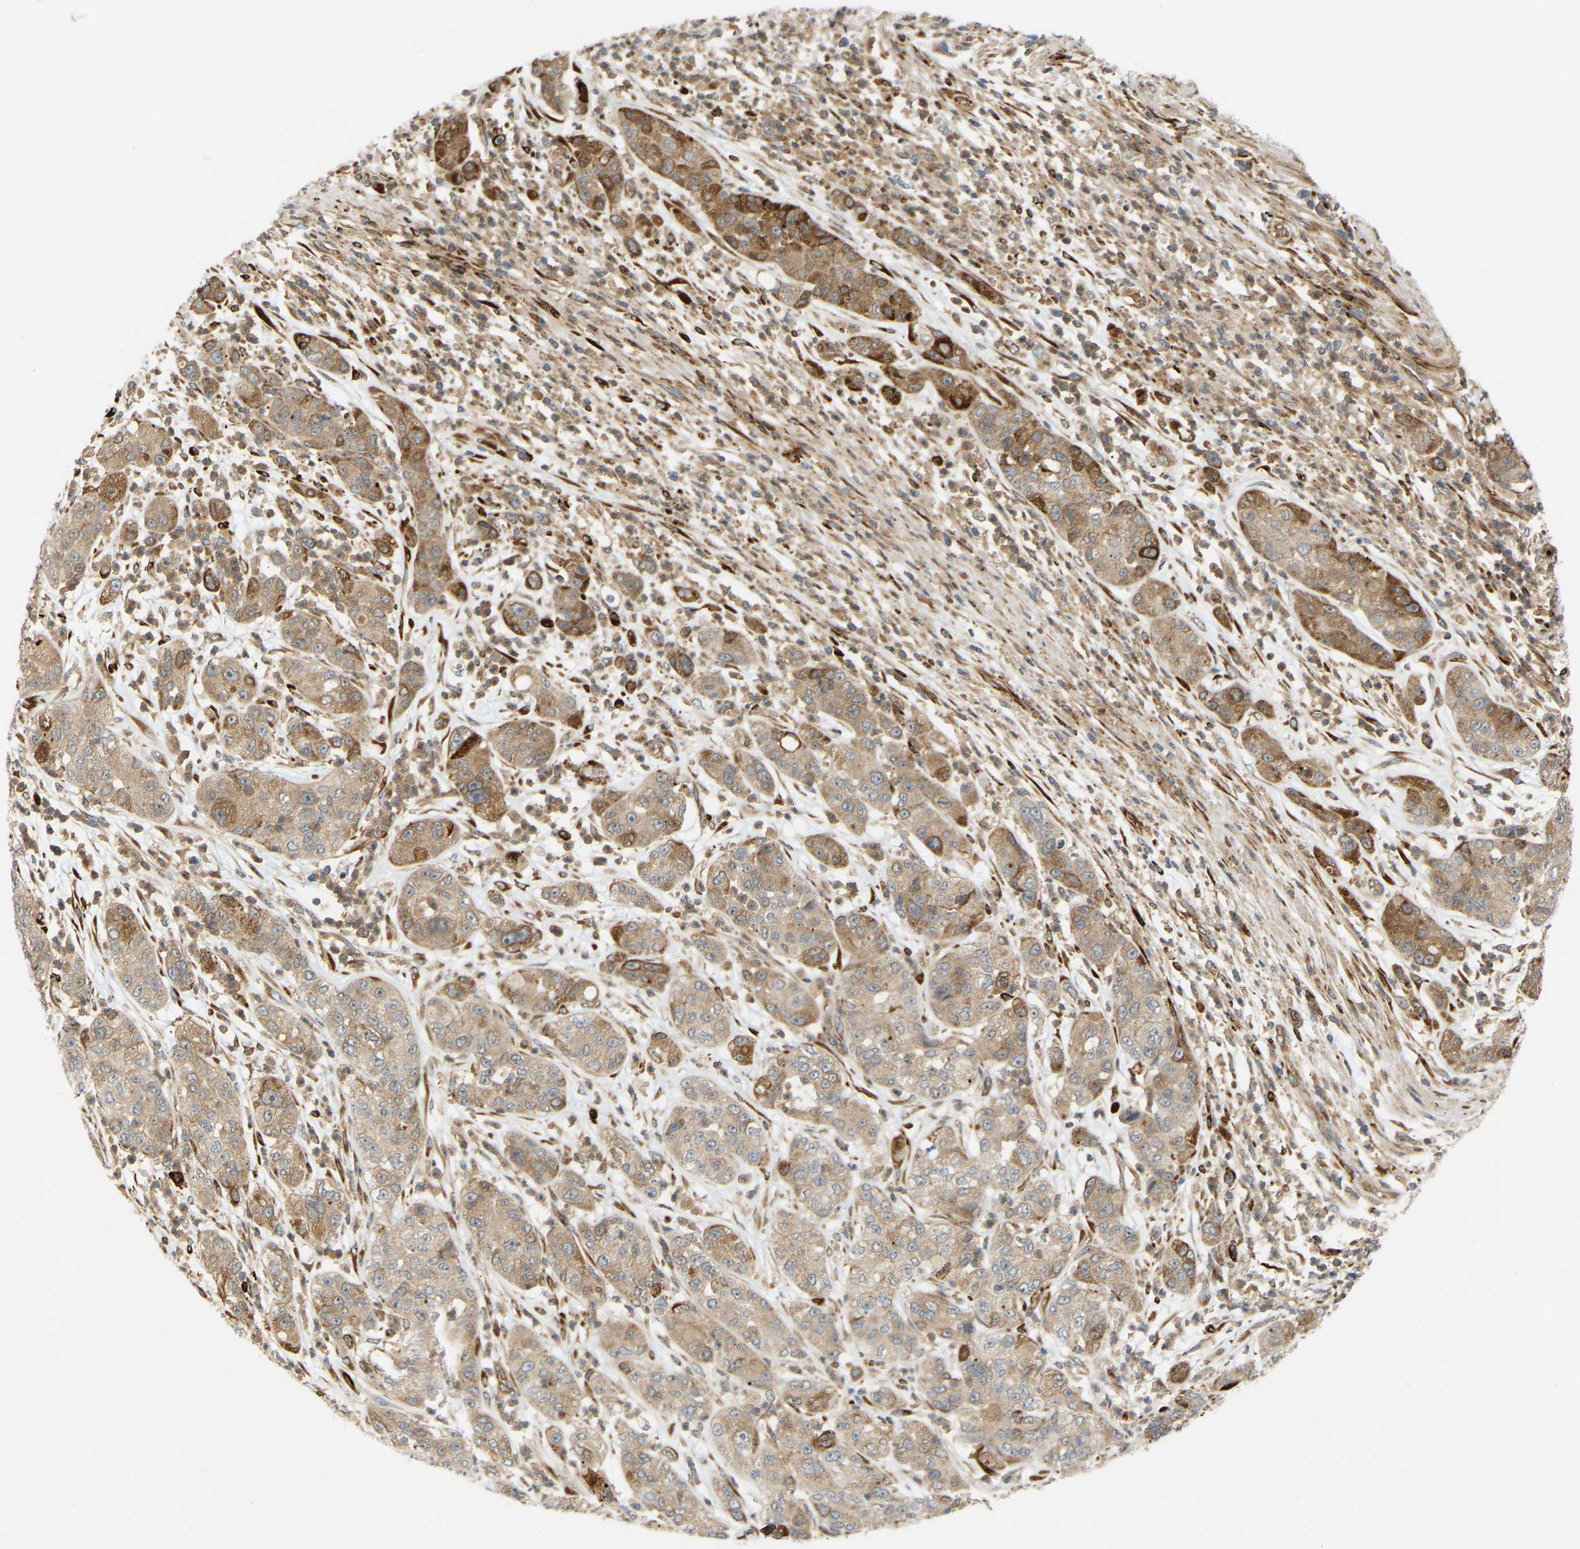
{"staining": {"intensity": "moderate", "quantity": ">75%", "location": "cytoplasmic/membranous"}, "tissue": "pancreatic cancer", "cell_type": "Tumor cells", "image_type": "cancer", "snomed": [{"axis": "morphology", "description": "Adenocarcinoma, NOS"}, {"axis": "topography", "description": "Pancreas"}], "caption": "The histopathology image shows staining of pancreatic cancer (adenocarcinoma), revealing moderate cytoplasmic/membranous protein expression (brown color) within tumor cells. (DAB = brown stain, brightfield microscopy at high magnification).", "gene": "PLCG2", "patient": {"sex": "female", "age": 78}}